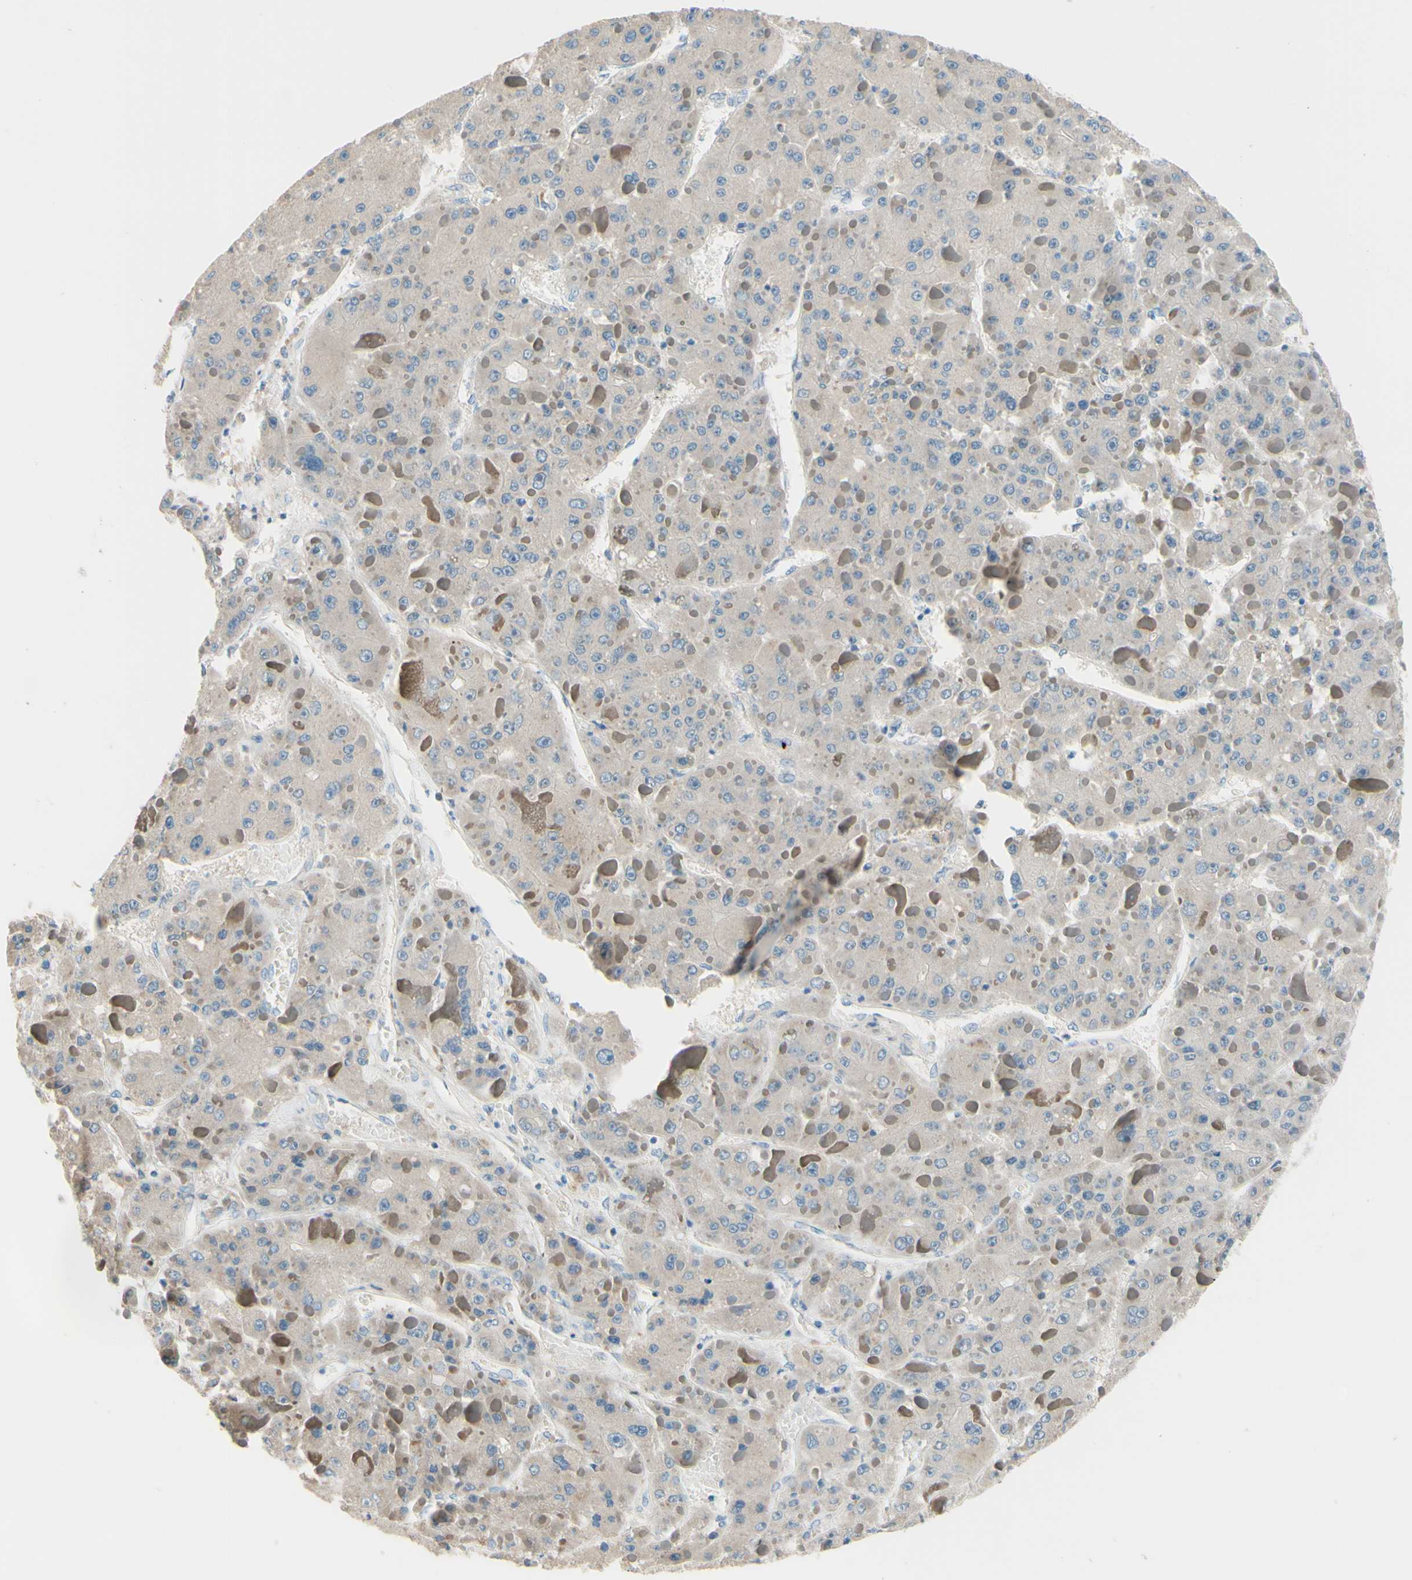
{"staining": {"intensity": "negative", "quantity": "none", "location": "none"}, "tissue": "liver cancer", "cell_type": "Tumor cells", "image_type": "cancer", "snomed": [{"axis": "morphology", "description": "Carcinoma, Hepatocellular, NOS"}, {"axis": "topography", "description": "Liver"}], "caption": "DAB immunohistochemical staining of liver cancer exhibits no significant positivity in tumor cells. (DAB immunohistochemistry (IHC) with hematoxylin counter stain).", "gene": "PASD1", "patient": {"sex": "female", "age": 73}}